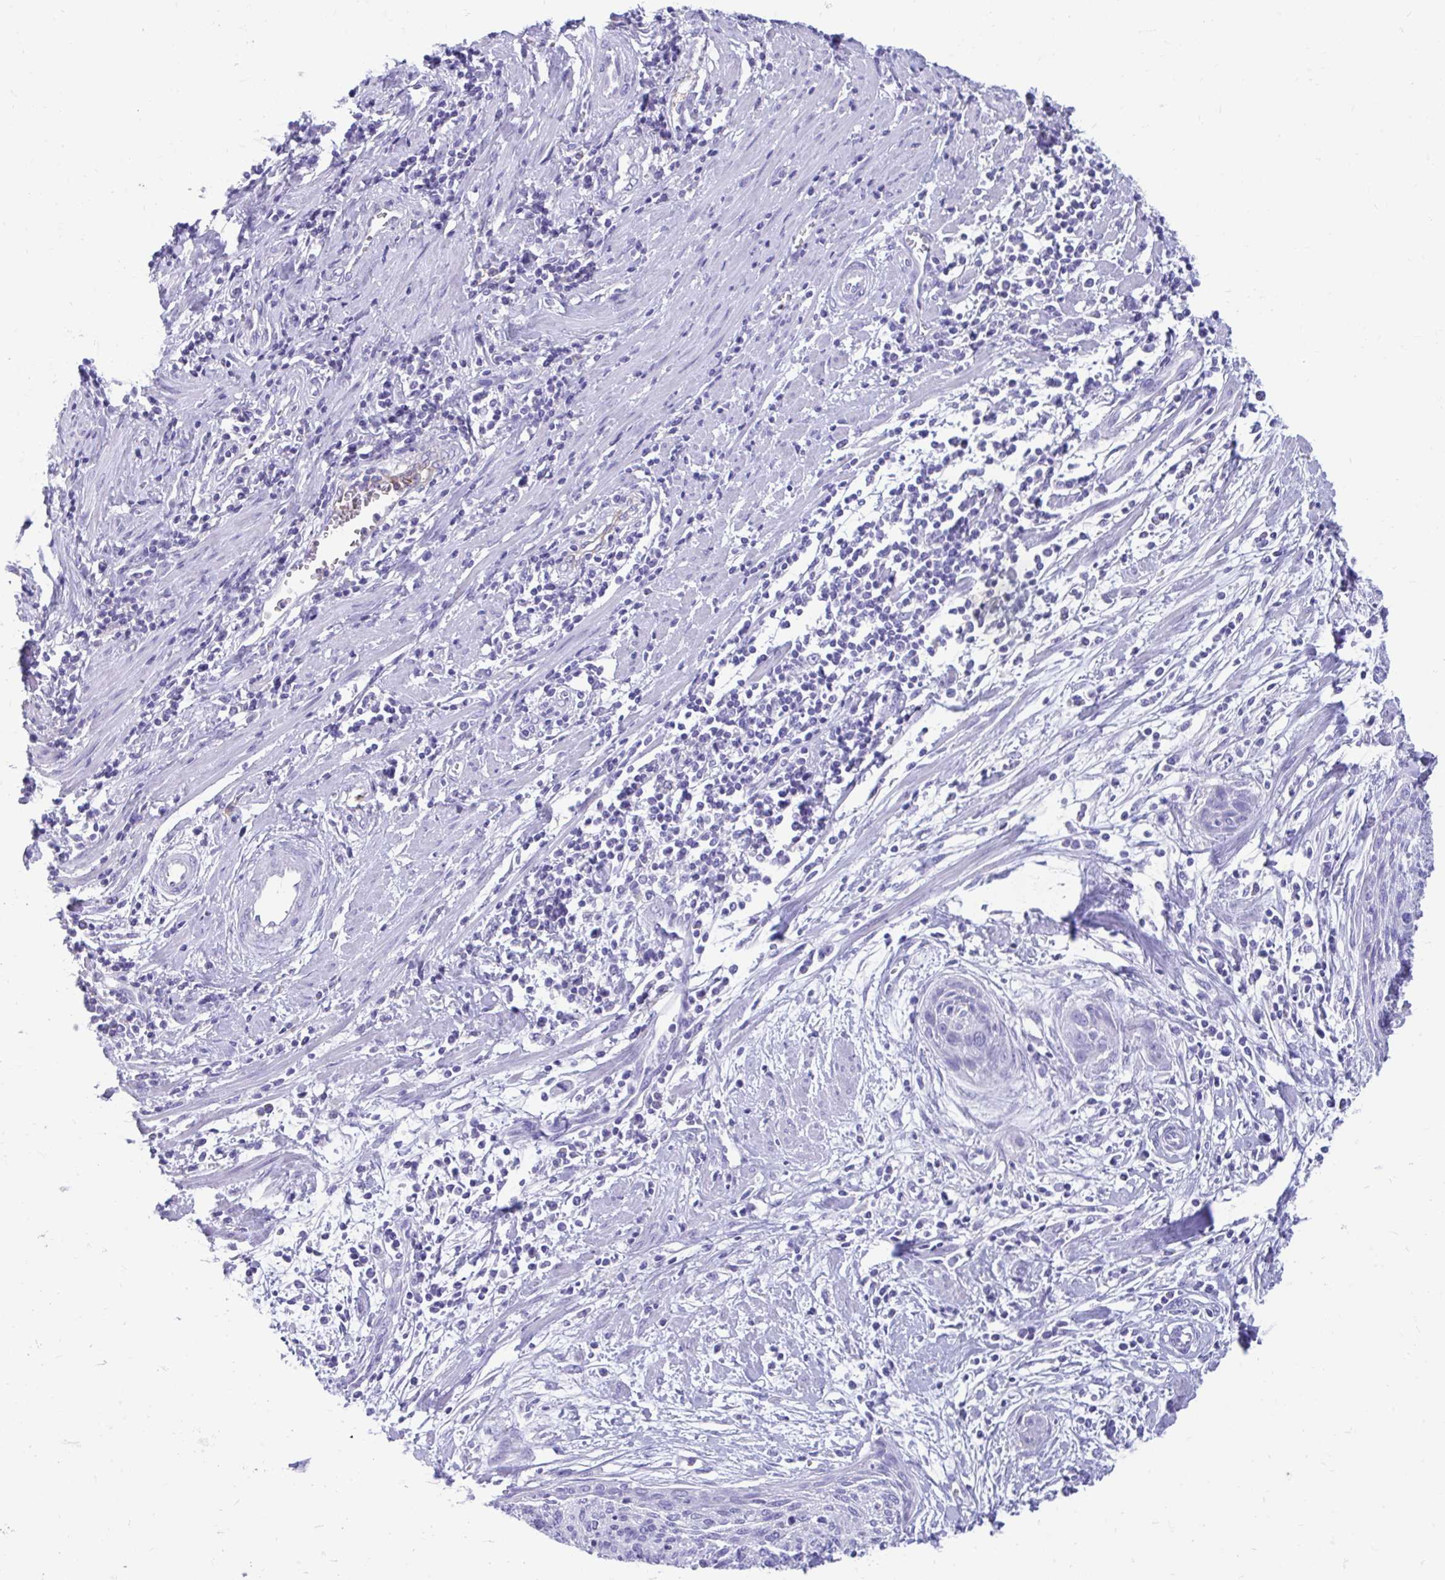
{"staining": {"intensity": "negative", "quantity": "none", "location": "none"}, "tissue": "cervical cancer", "cell_type": "Tumor cells", "image_type": "cancer", "snomed": [{"axis": "morphology", "description": "Squamous cell carcinoma, NOS"}, {"axis": "topography", "description": "Cervix"}], "caption": "High power microscopy micrograph of an IHC micrograph of cervical cancer (squamous cell carcinoma), revealing no significant positivity in tumor cells. Nuclei are stained in blue.", "gene": "SMIM9", "patient": {"sex": "female", "age": 55}}